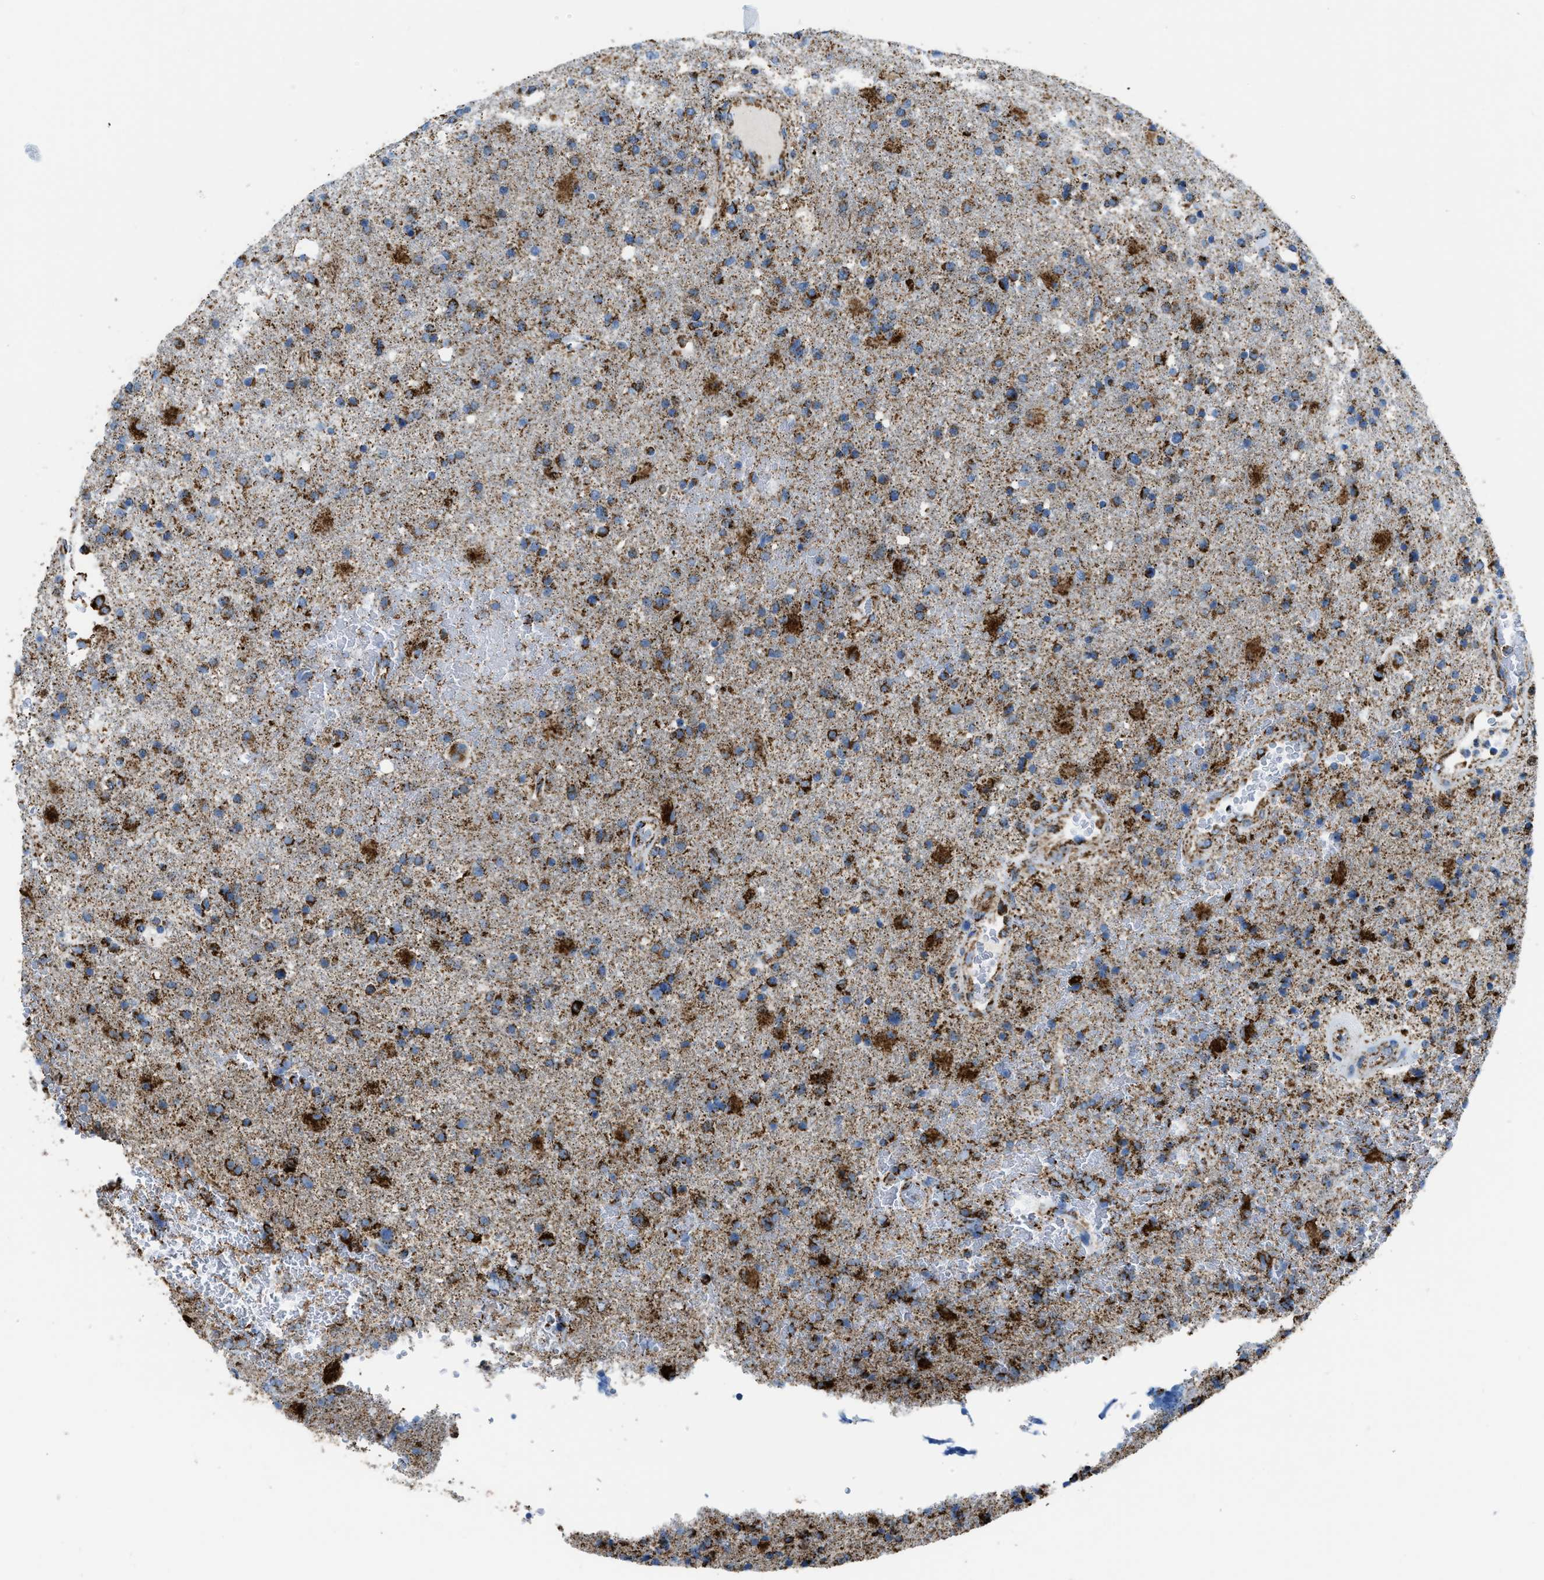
{"staining": {"intensity": "moderate", "quantity": ">75%", "location": "cytoplasmic/membranous"}, "tissue": "glioma", "cell_type": "Tumor cells", "image_type": "cancer", "snomed": [{"axis": "morphology", "description": "Glioma, malignant, High grade"}, {"axis": "topography", "description": "Brain"}], "caption": "A photomicrograph showing moderate cytoplasmic/membranous positivity in approximately >75% of tumor cells in malignant glioma (high-grade), as visualized by brown immunohistochemical staining.", "gene": "ETFB", "patient": {"sex": "male", "age": 72}}